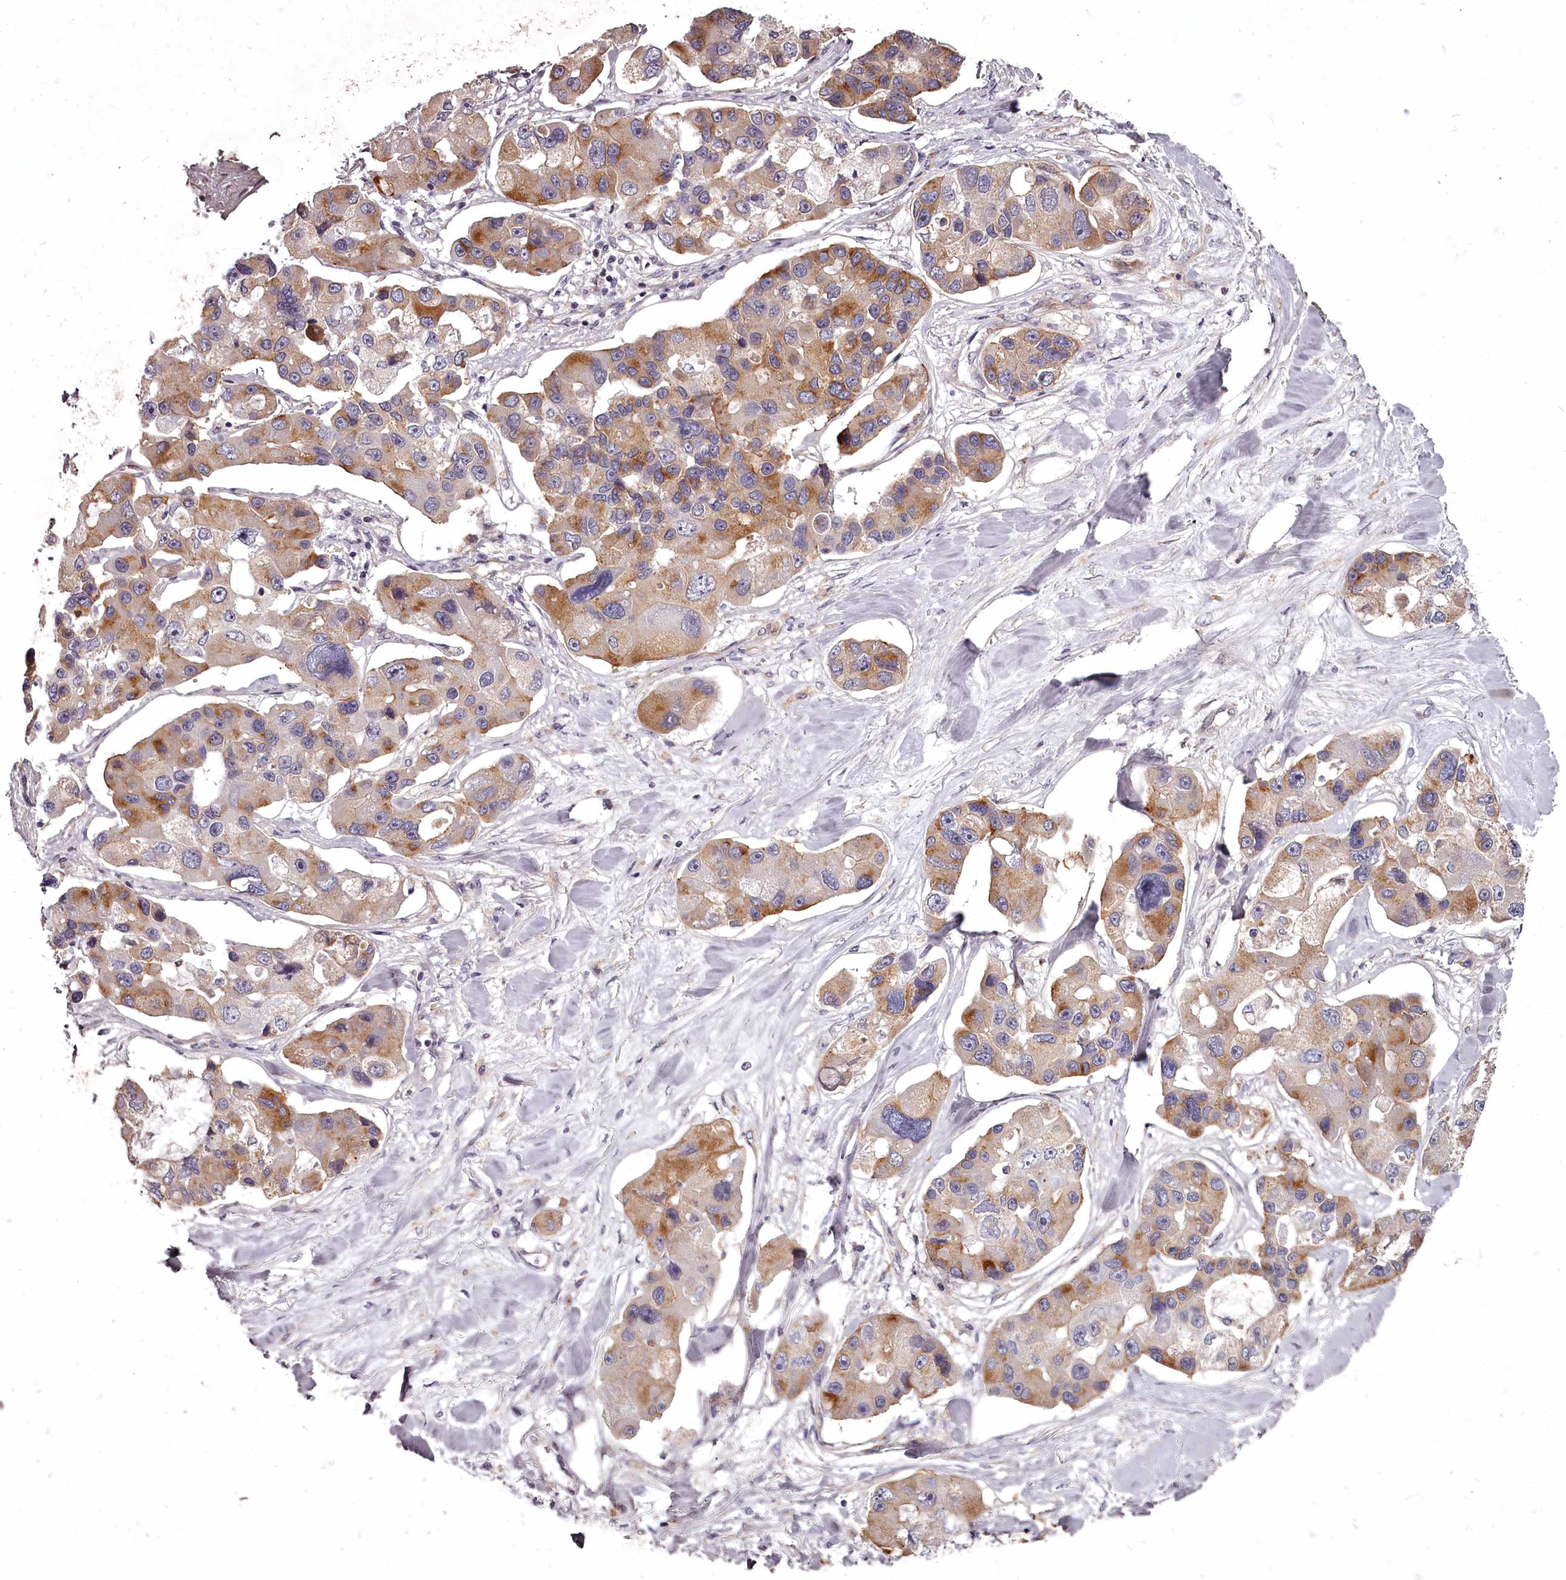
{"staining": {"intensity": "moderate", "quantity": ">75%", "location": "cytoplasmic/membranous"}, "tissue": "lung cancer", "cell_type": "Tumor cells", "image_type": "cancer", "snomed": [{"axis": "morphology", "description": "Adenocarcinoma, NOS"}, {"axis": "topography", "description": "Lung"}], "caption": "About >75% of tumor cells in lung adenocarcinoma demonstrate moderate cytoplasmic/membranous protein staining as visualized by brown immunohistochemical staining.", "gene": "STX6", "patient": {"sex": "female", "age": 54}}